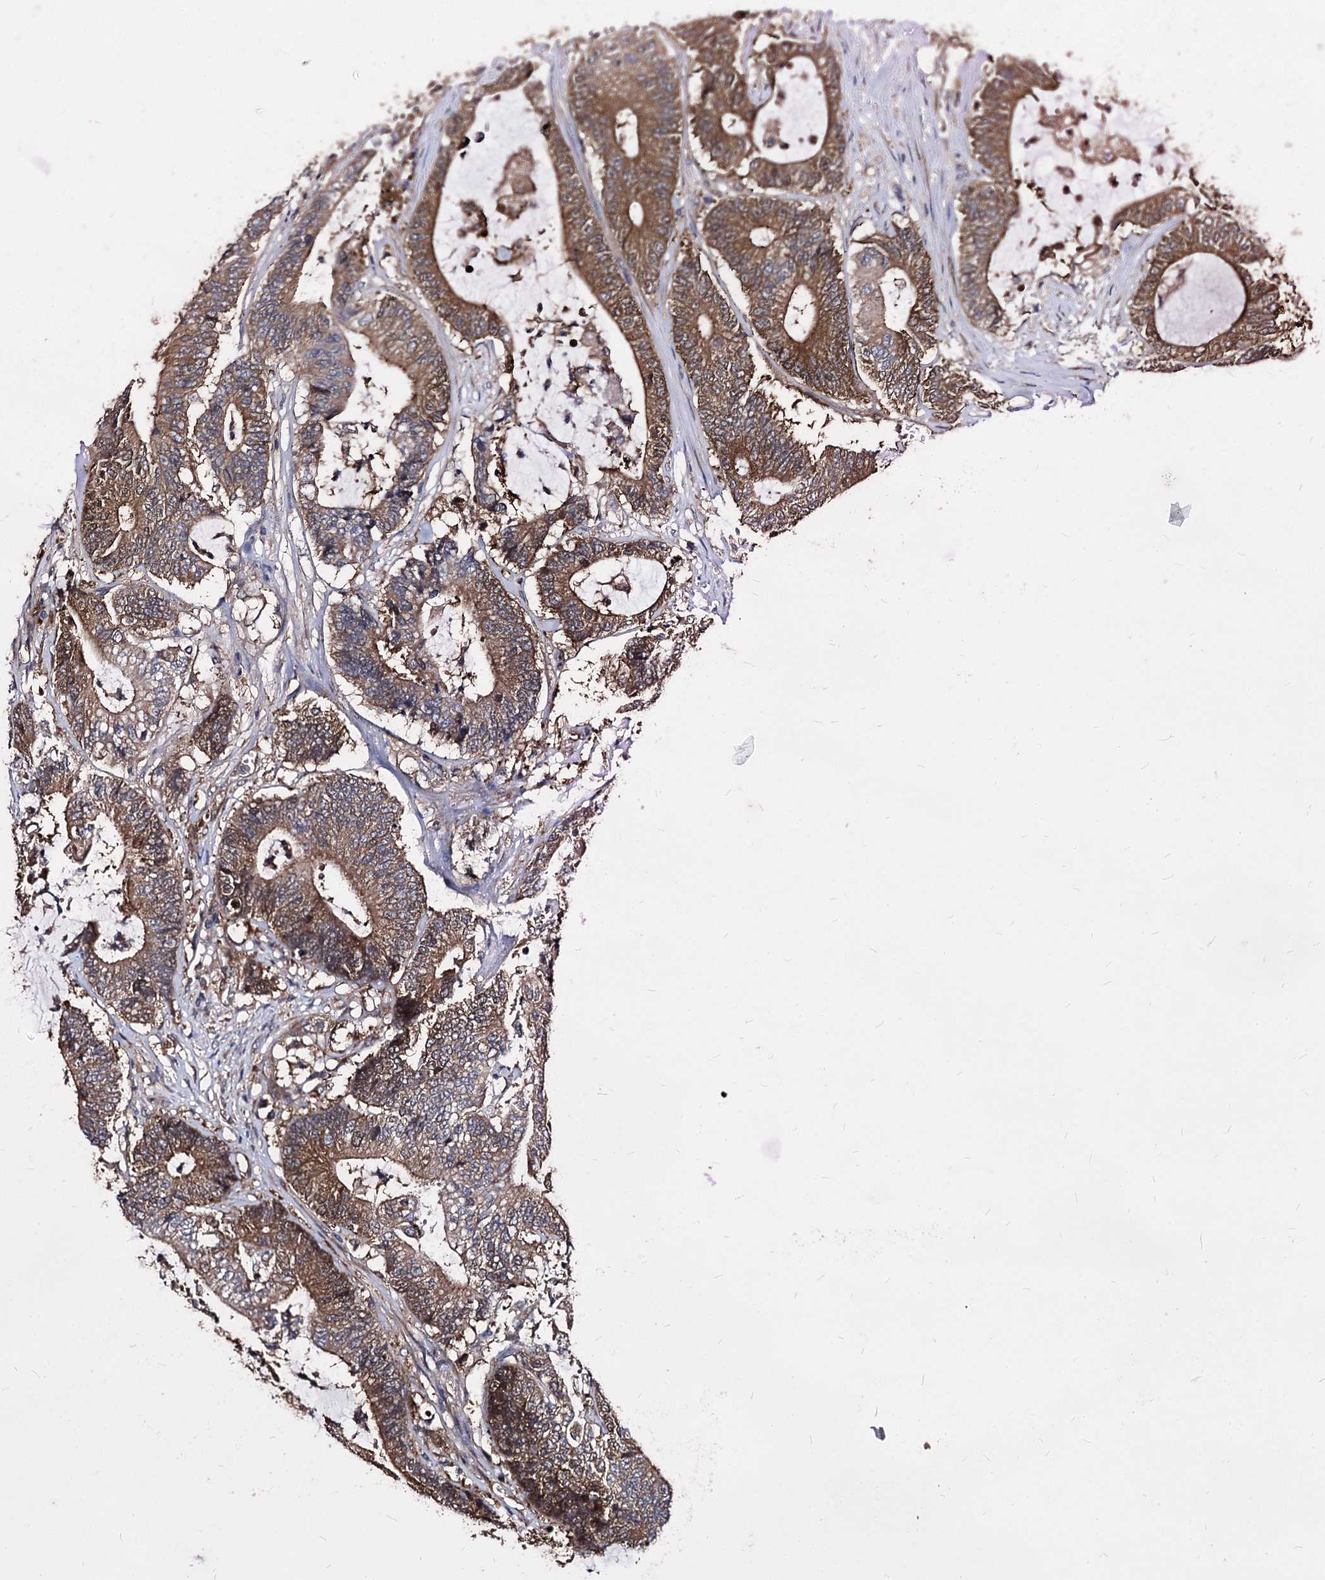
{"staining": {"intensity": "moderate", "quantity": ">75%", "location": "cytoplasmic/membranous"}, "tissue": "colorectal cancer", "cell_type": "Tumor cells", "image_type": "cancer", "snomed": [{"axis": "morphology", "description": "Adenocarcinoma, NOS"}, {"axis": "topography", "description": "Colon"}], "caption": "Brown immunohistochemical staining in colorectal adenocarcinoma exhibits moderate cytoplasmic/membranous staining in about >75% of tumor cells.", "gene": "NME1", "patient": {"sex": "female", "age": 84}}